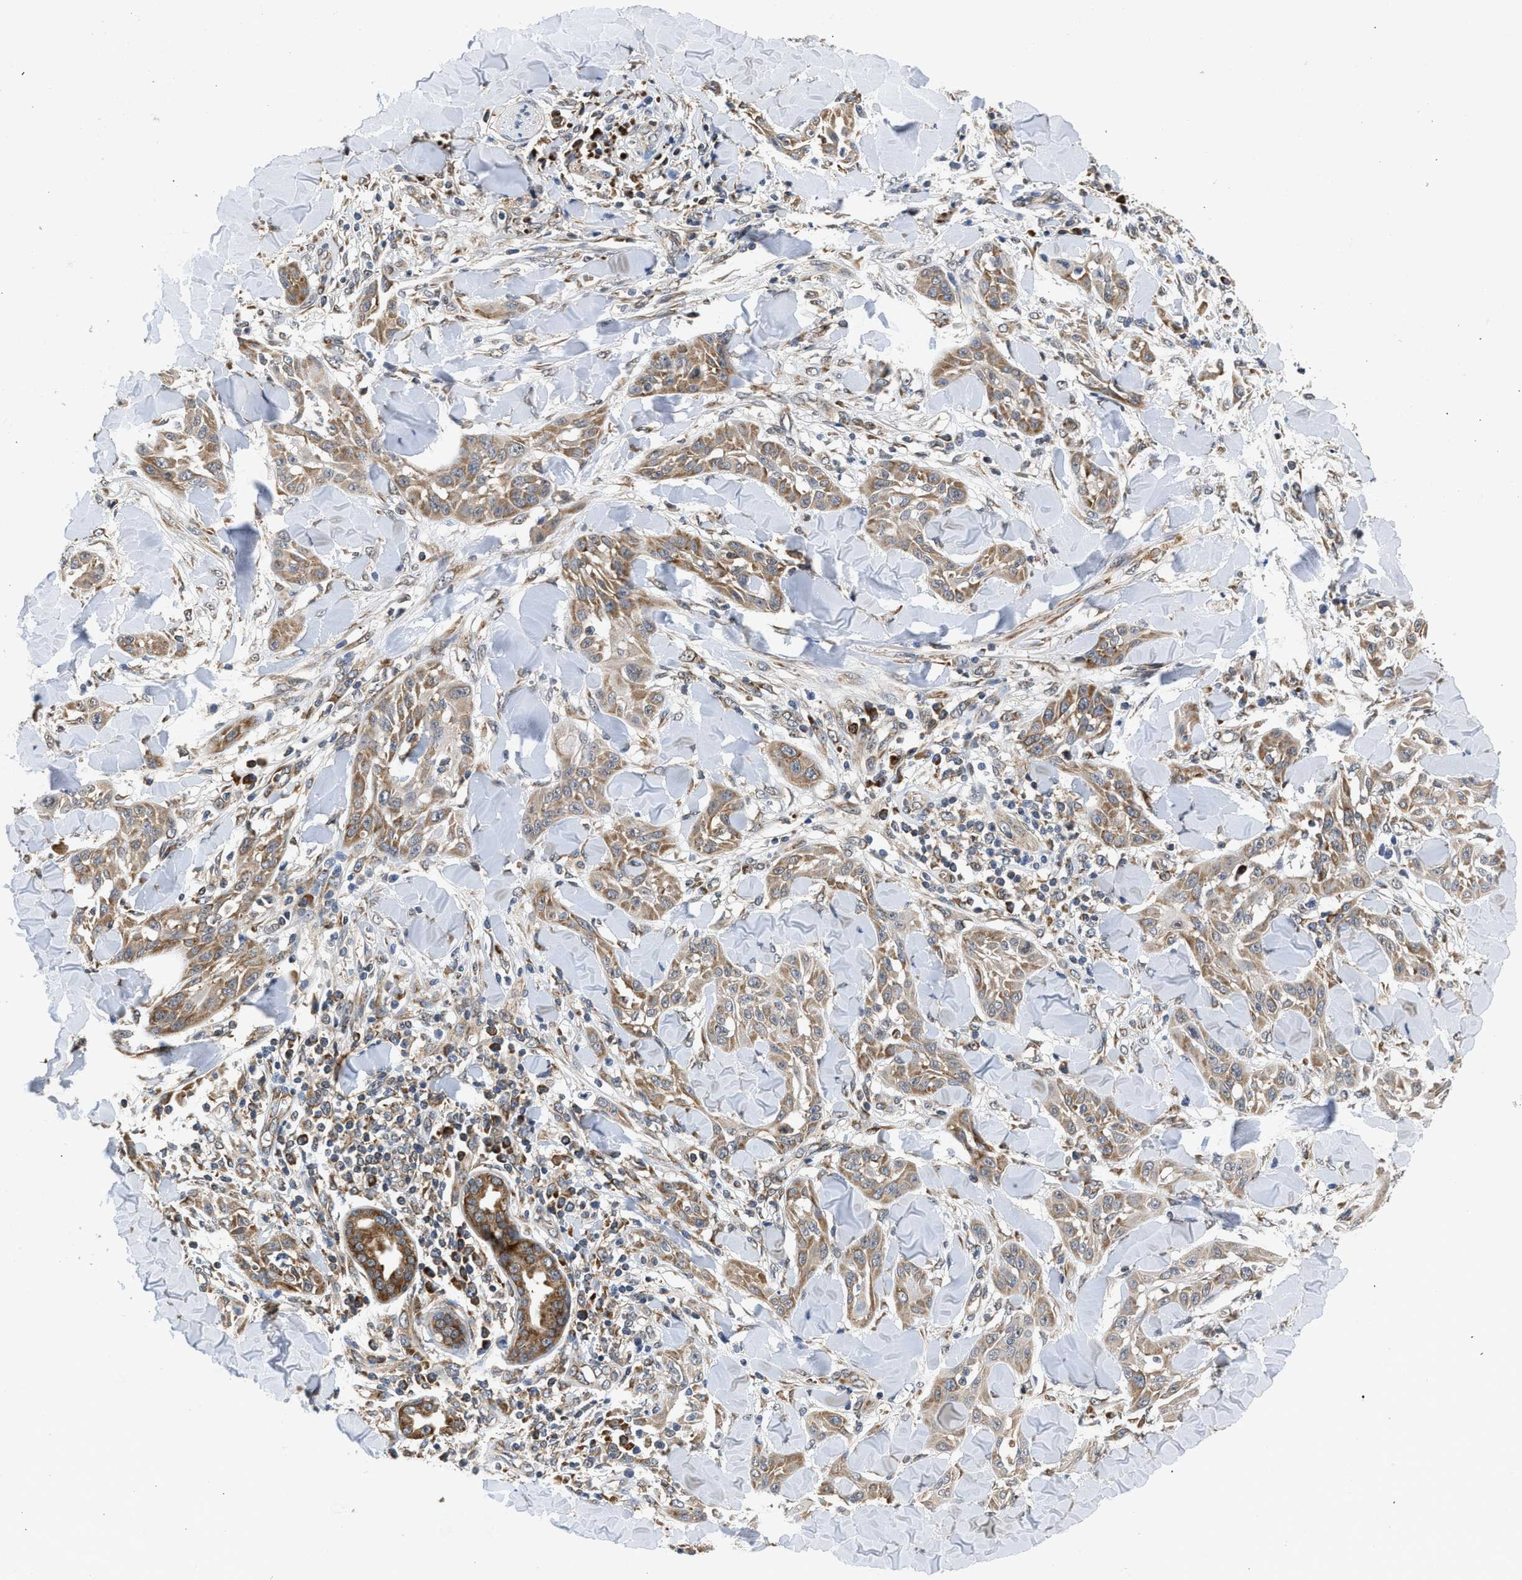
{"staining": {"intensity": "moderate", "quantity": ">75%", "location": "cytoplasmic/membranous"}, "tissue": "skin cancer", "cell_type": "Tumor cells", "image_type": "cancer", "snomed": [{"axis": "morphology", "description": "Squamous cell carcinoma, NOS"}, {"axis": "topography", "description": "Skin"}], "caption": "IHC of skin cancer shows medium levels of moderate cytoplasmic/membranous staining in about >75% of tumor cells. (brown staining indicates protein expression, while blue staining denotes nuclei).", "gene": "POLG2", "patient": {"sex": "male", "age": 24}}